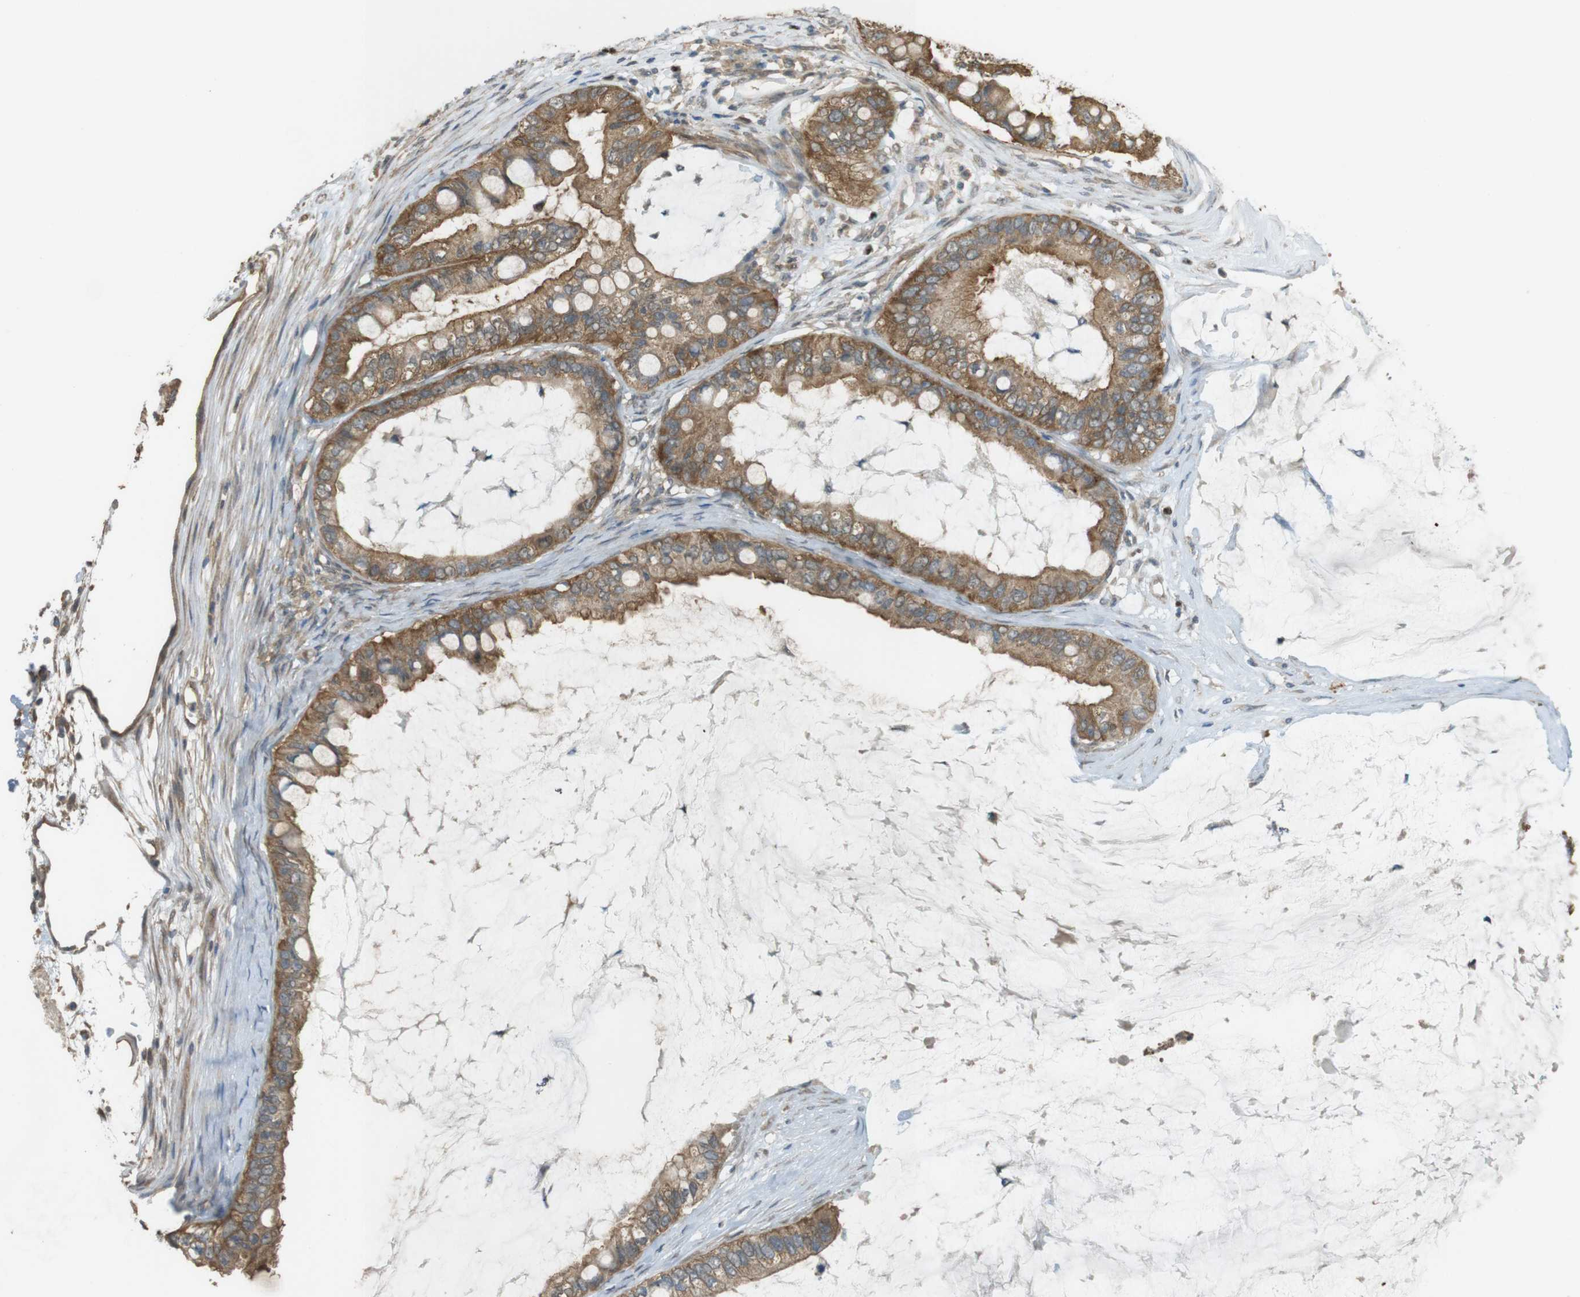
{"staining": {"intensity": "moderate", "quantity": ">75%", "location": "cytoplasmic/membranous"}, "tissue": "ovarian cancer", "cell_type": "Tumor cells", "image_type": "cancer", "snomed": [{"axis": "morphology", "description": "Cystadenocarcinoma, mucinous, NOS"}, {"axis": "topography", "description": "Ovary"}], "caption": "Tumor cells exhibit medium levels of moderate cytoplasmic/membranous positivity in about >75% of cells in ovarian cancer (mucinous cystadenocarcinoma).", "gene": "ZDHHC20", "patient": {"sex": "female", "age": 80}}